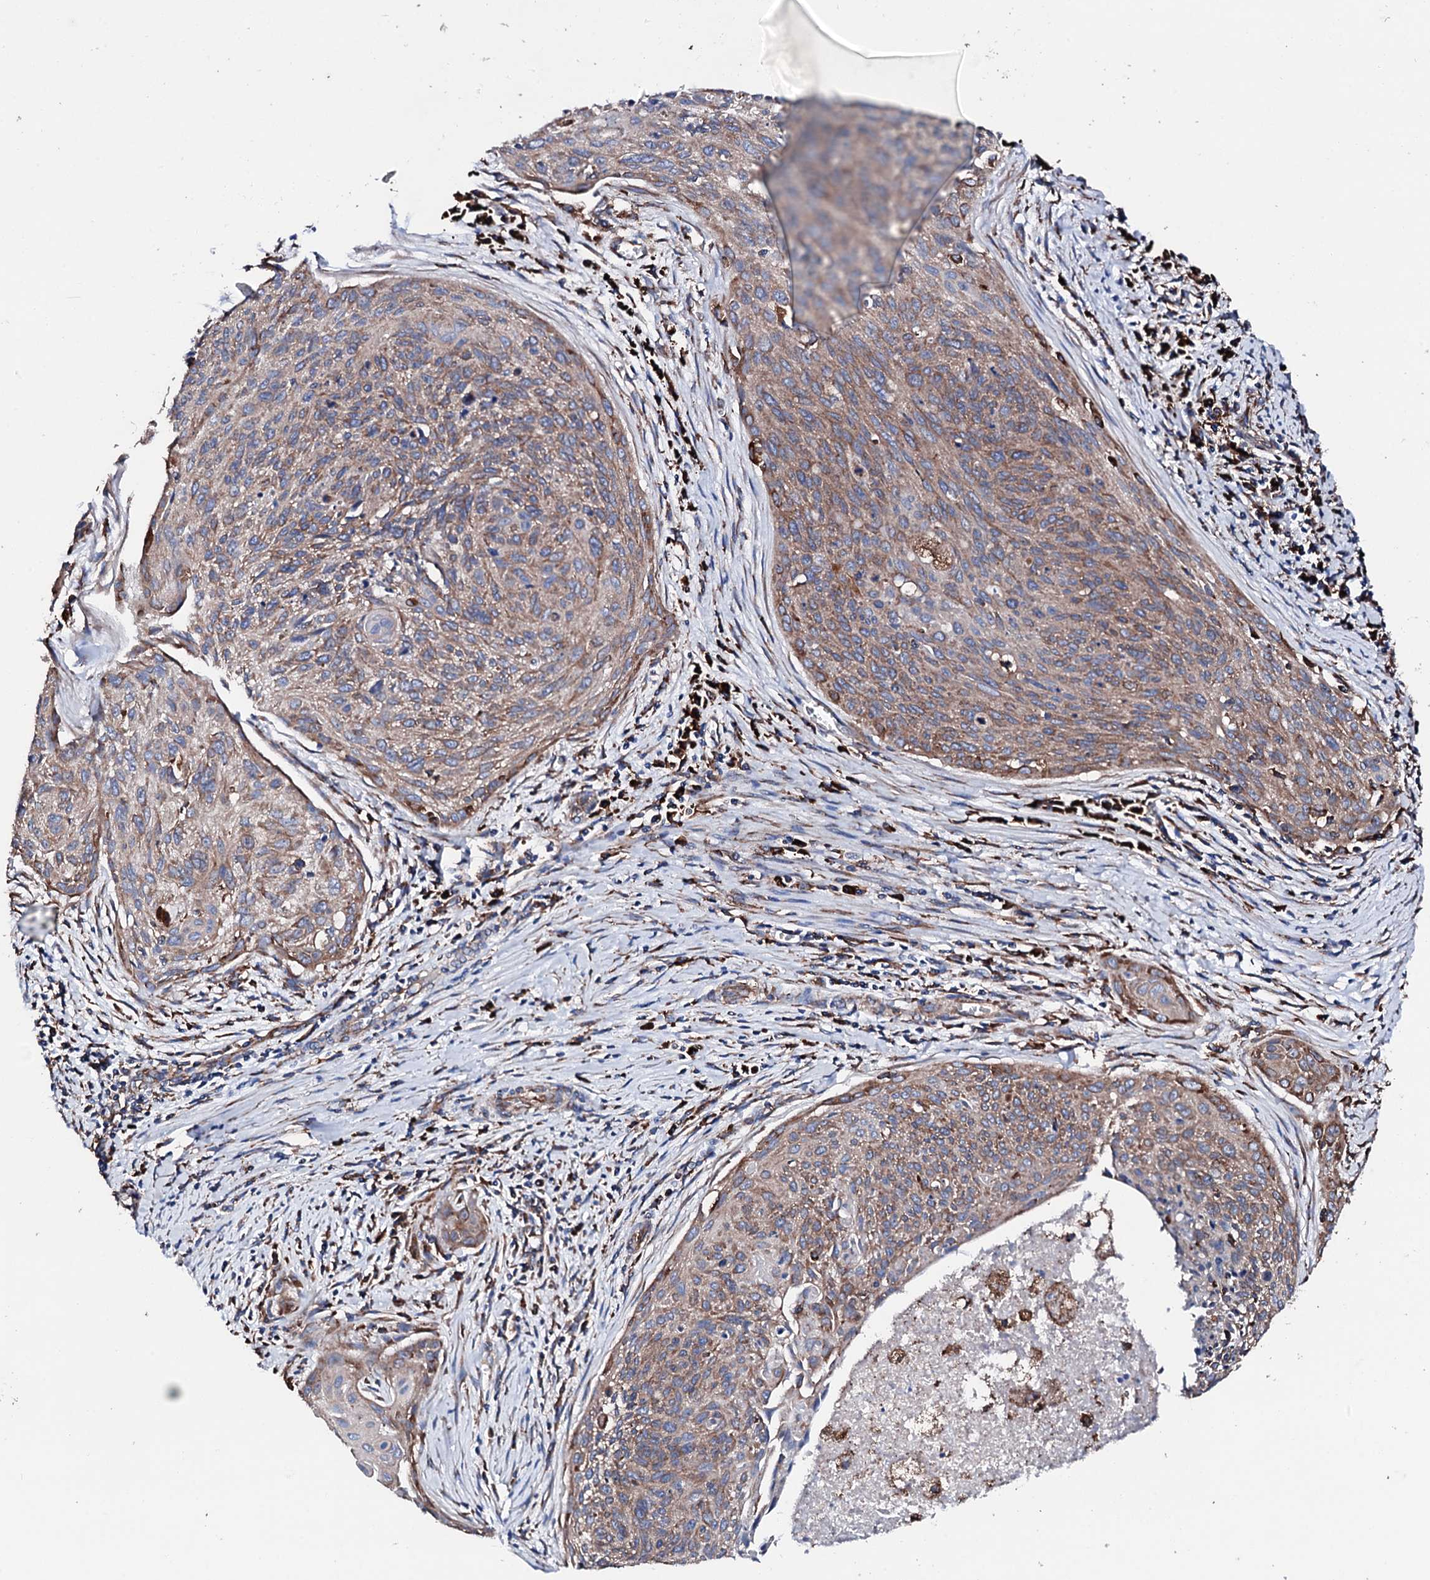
{"staining": {"intensity": "moderate", "quantity": ">75%", "location": "cytoplasmic/membranous"}, "tissue": "cervical cancer", "cell_type": "Tumor cells", "image_type": "cancer", "snomed": [{"axis": "morphology", "description": "Squamous cell carcinoma, NOS"}, {"axis": "topography", "description": "Cervix"}], "caption": "The micrograph demonstrates immunohistochemical staining of cervical cancer. There is moderate cytoplasmic/membranous staining is identified in about >75% of tumor cells. (Brightfield microscopy of DAB IHC at high magnification).", "gene": "AMDHD1", "patient": {"sex": "female", "age": 55}}